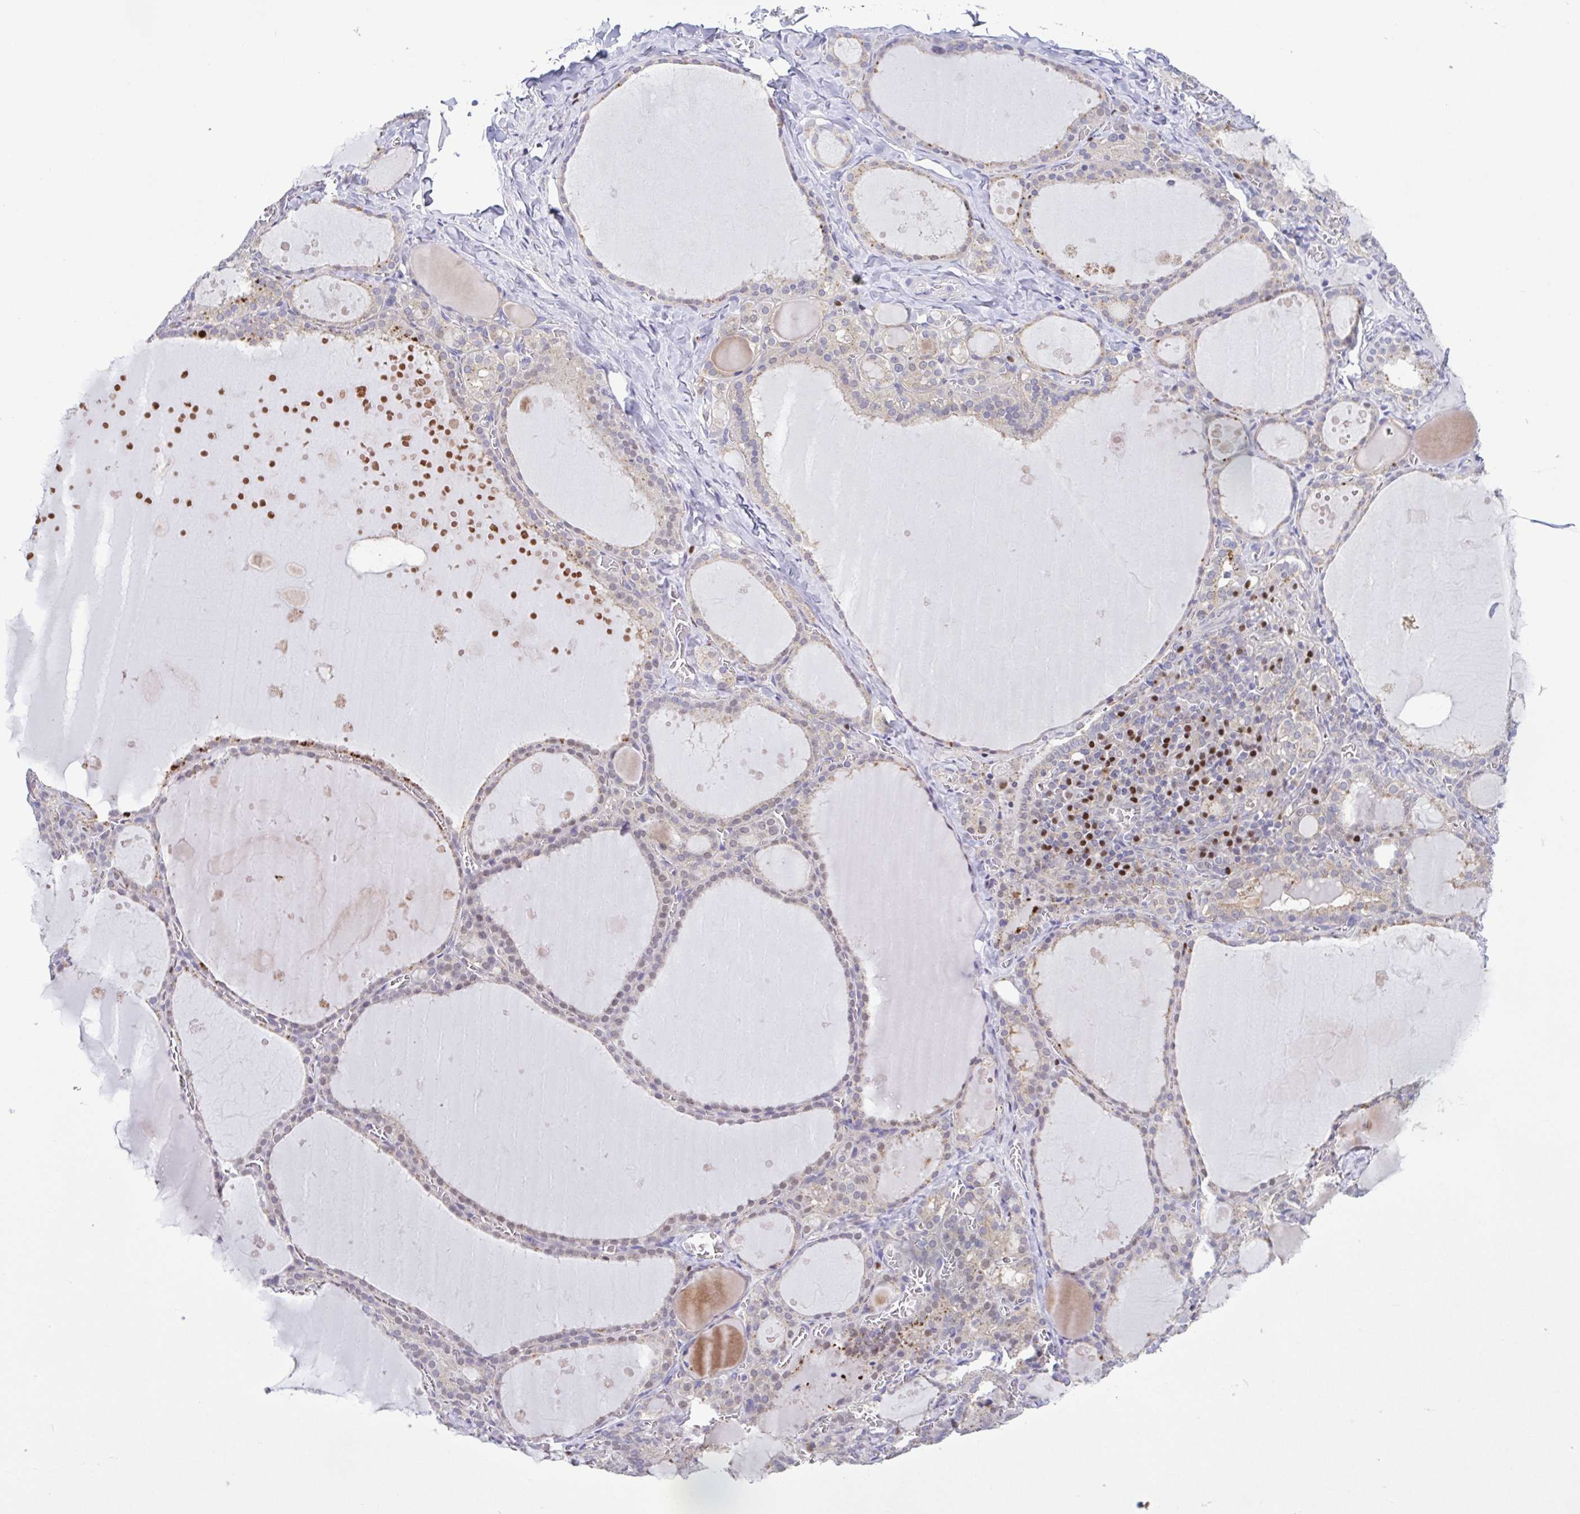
{"staining": {"intensity": "weak", "quantity": "<25%", "location": "nuclear"}, "tissue": "thyroid gland", "cell_type": "Glandular cells", "image_type": "normal", "snomed": [{"axis": "morphology", "description": "Normal tissue, NOS"}, {"axis": "topography", "description": "Thyroid gland"}], "caption": "Immunohistochemistry photomicrograph of unremarkable thyroid gland: thyroid gland stained with DAB (3,3'-diaminobenzidine) shows no significant protein staining in glandular cells. Brightfield microscopy of immunohistochemistry stained with DAB (brown) and hematoxylin (blue), captured at high magnification.", "gene": "UBE2Q1", "patient": {"sex": "male", "age": 56}}